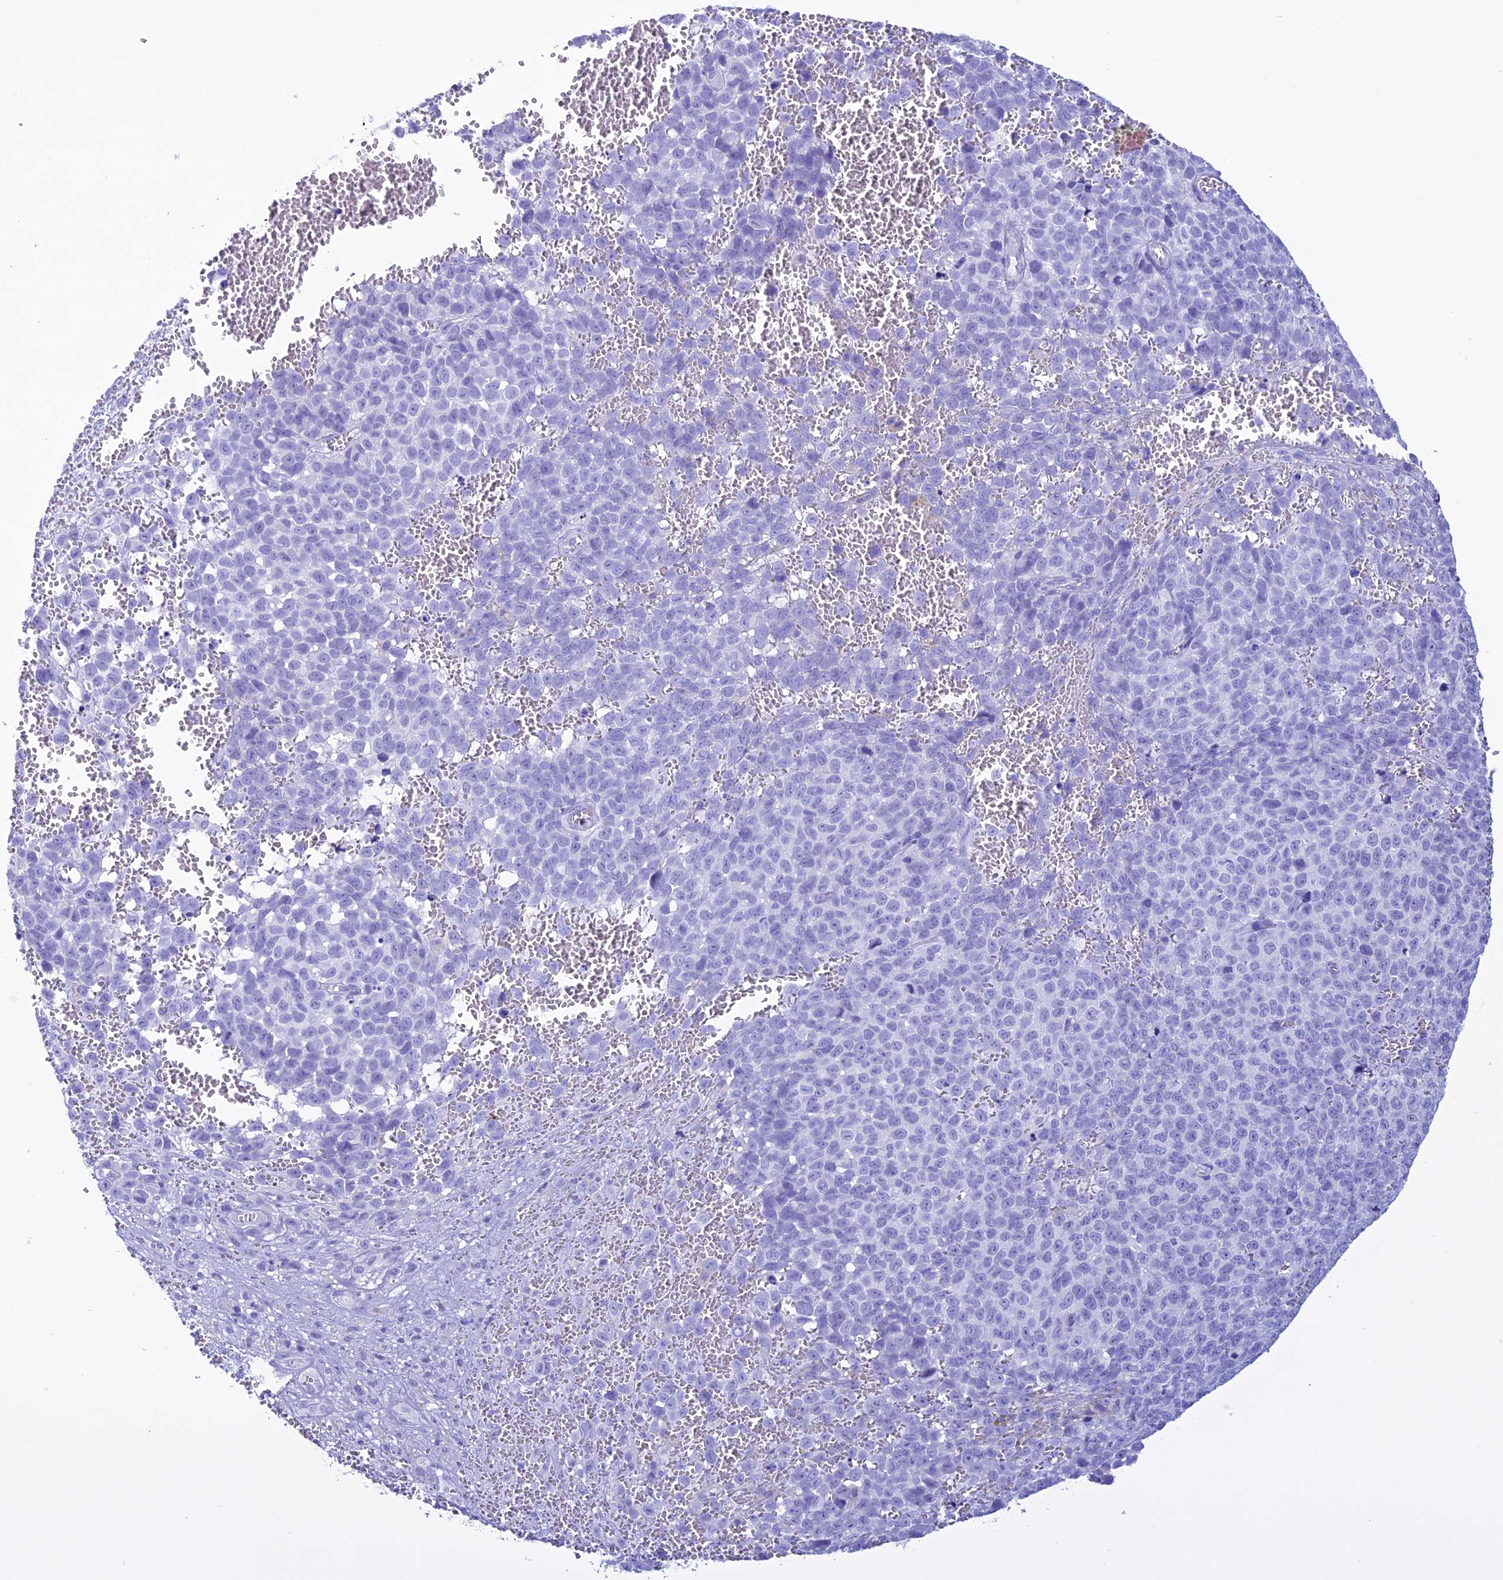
{"staining": {"intensity": "negative", "quantity": "none", "location": "none"}, "tissue": "melanoma", "cell_type": "Tumor cells", "image_type": "cancer", "snomed": [{"axis": "morphology", "description": "Malignant melanoma, NOS"}, {"axis": "topography", "description": "Nose, NOS"}], "caption": "Immunohistochemistry (IHC) of melanoma shows no positivity in tumor cells.", "gene": "MZB1", "patient": {"sex": "female", "age": 48}}